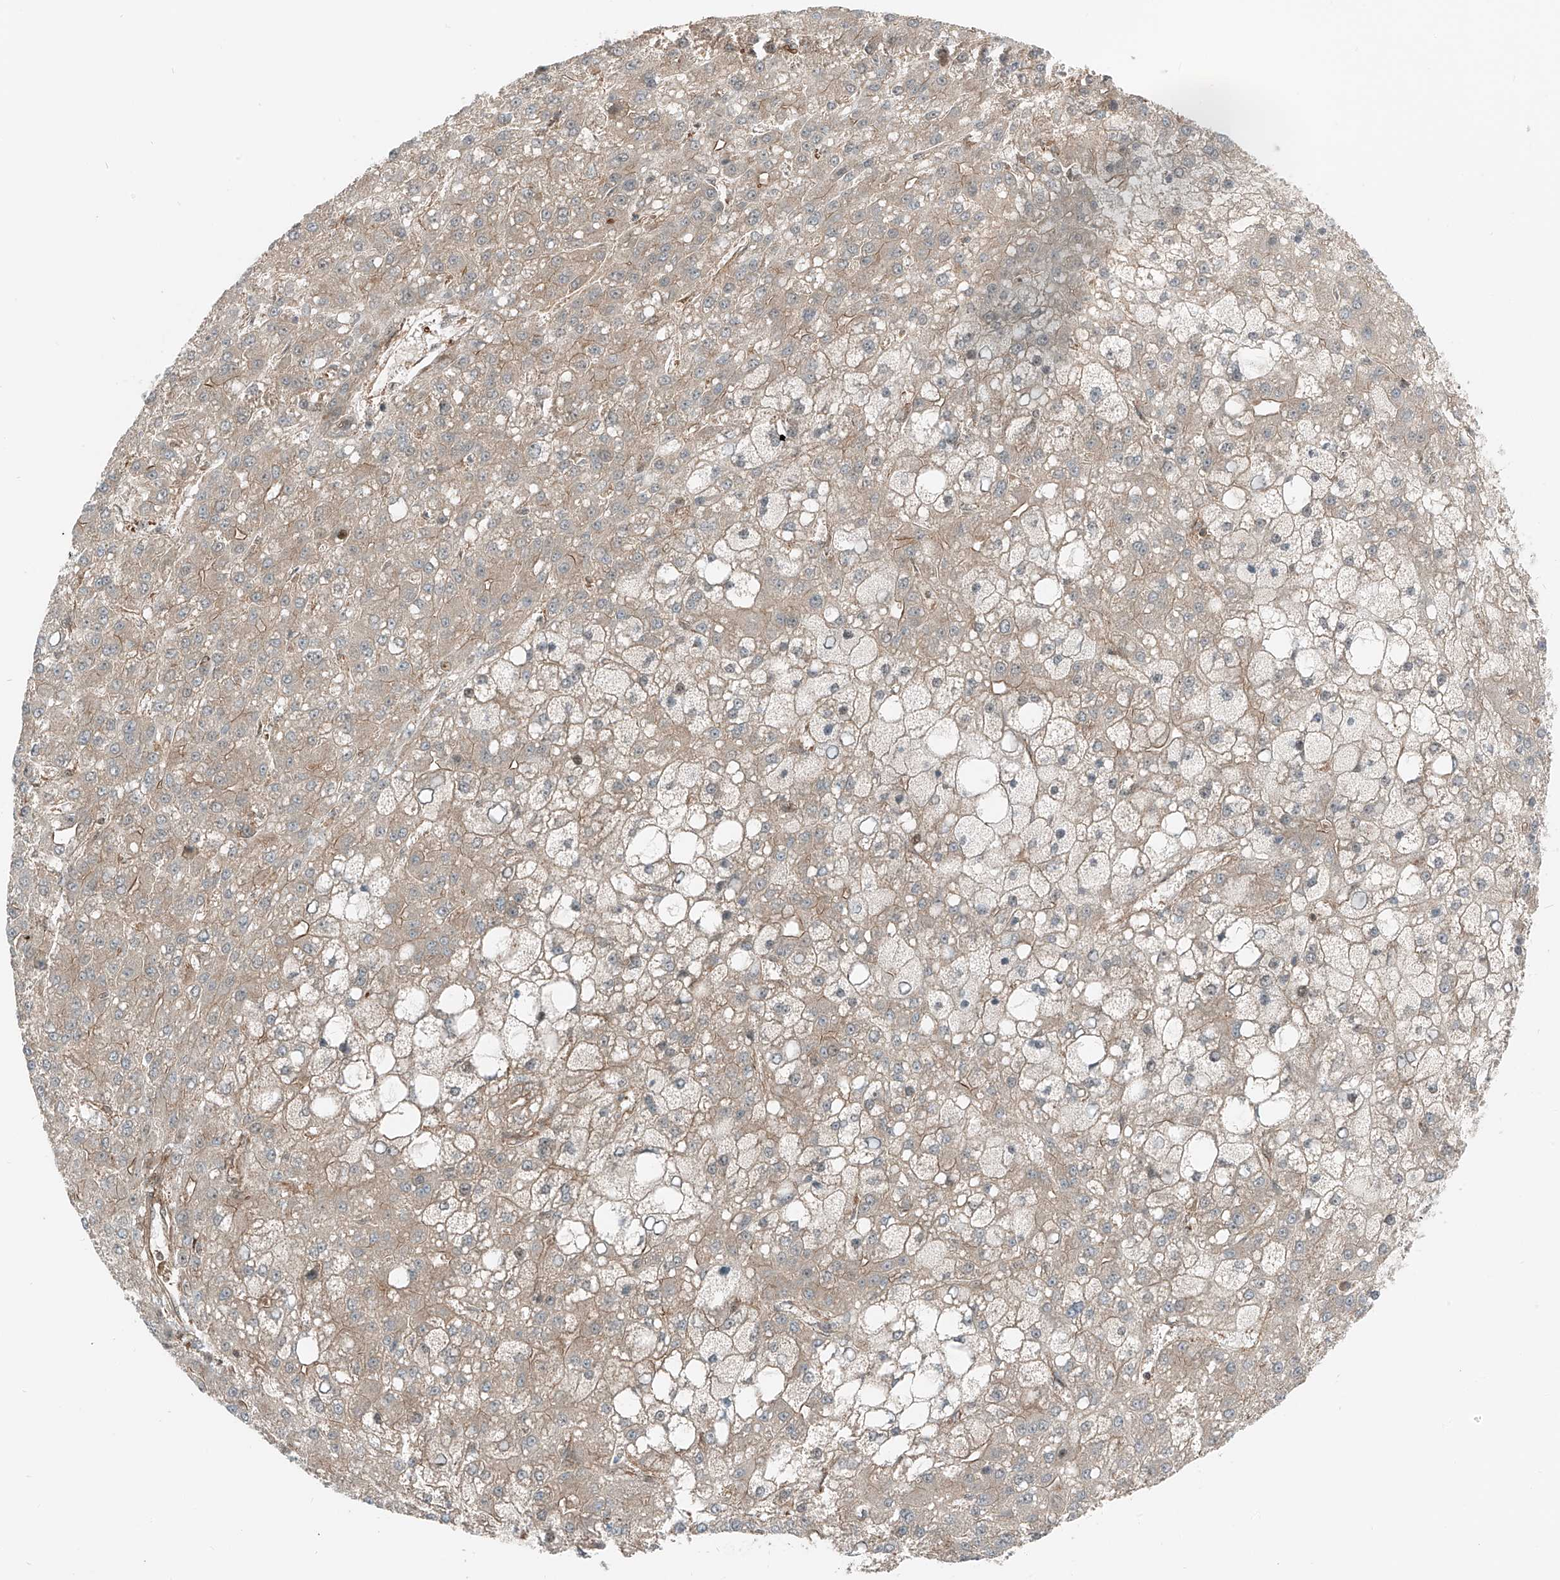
{"staining": {"intensity": "weak", "quantity": "25%-75%", "location": "cytoplasmic/membranous"}, "tissue": "liver cancer", "cell_type": "Tumor cells", "image_type": "cancer", "snomed": [{"axis": "morphology", "description": "Carcinoma, Hepatocellular, NOS"}, {"axis": "topography", "description": "Liver"}], "caption": "DAB immunohistochemical staining of human liver cancer shows weak cytoplasmic/membranous protein staining in approximately 25%-75% of tumor cells. Immunohistochemistry (ihc) stains the protein in brown and the nuclei are stained blue.", "gene": "USP48", "patient": {"sex": "male", "age": 67}}